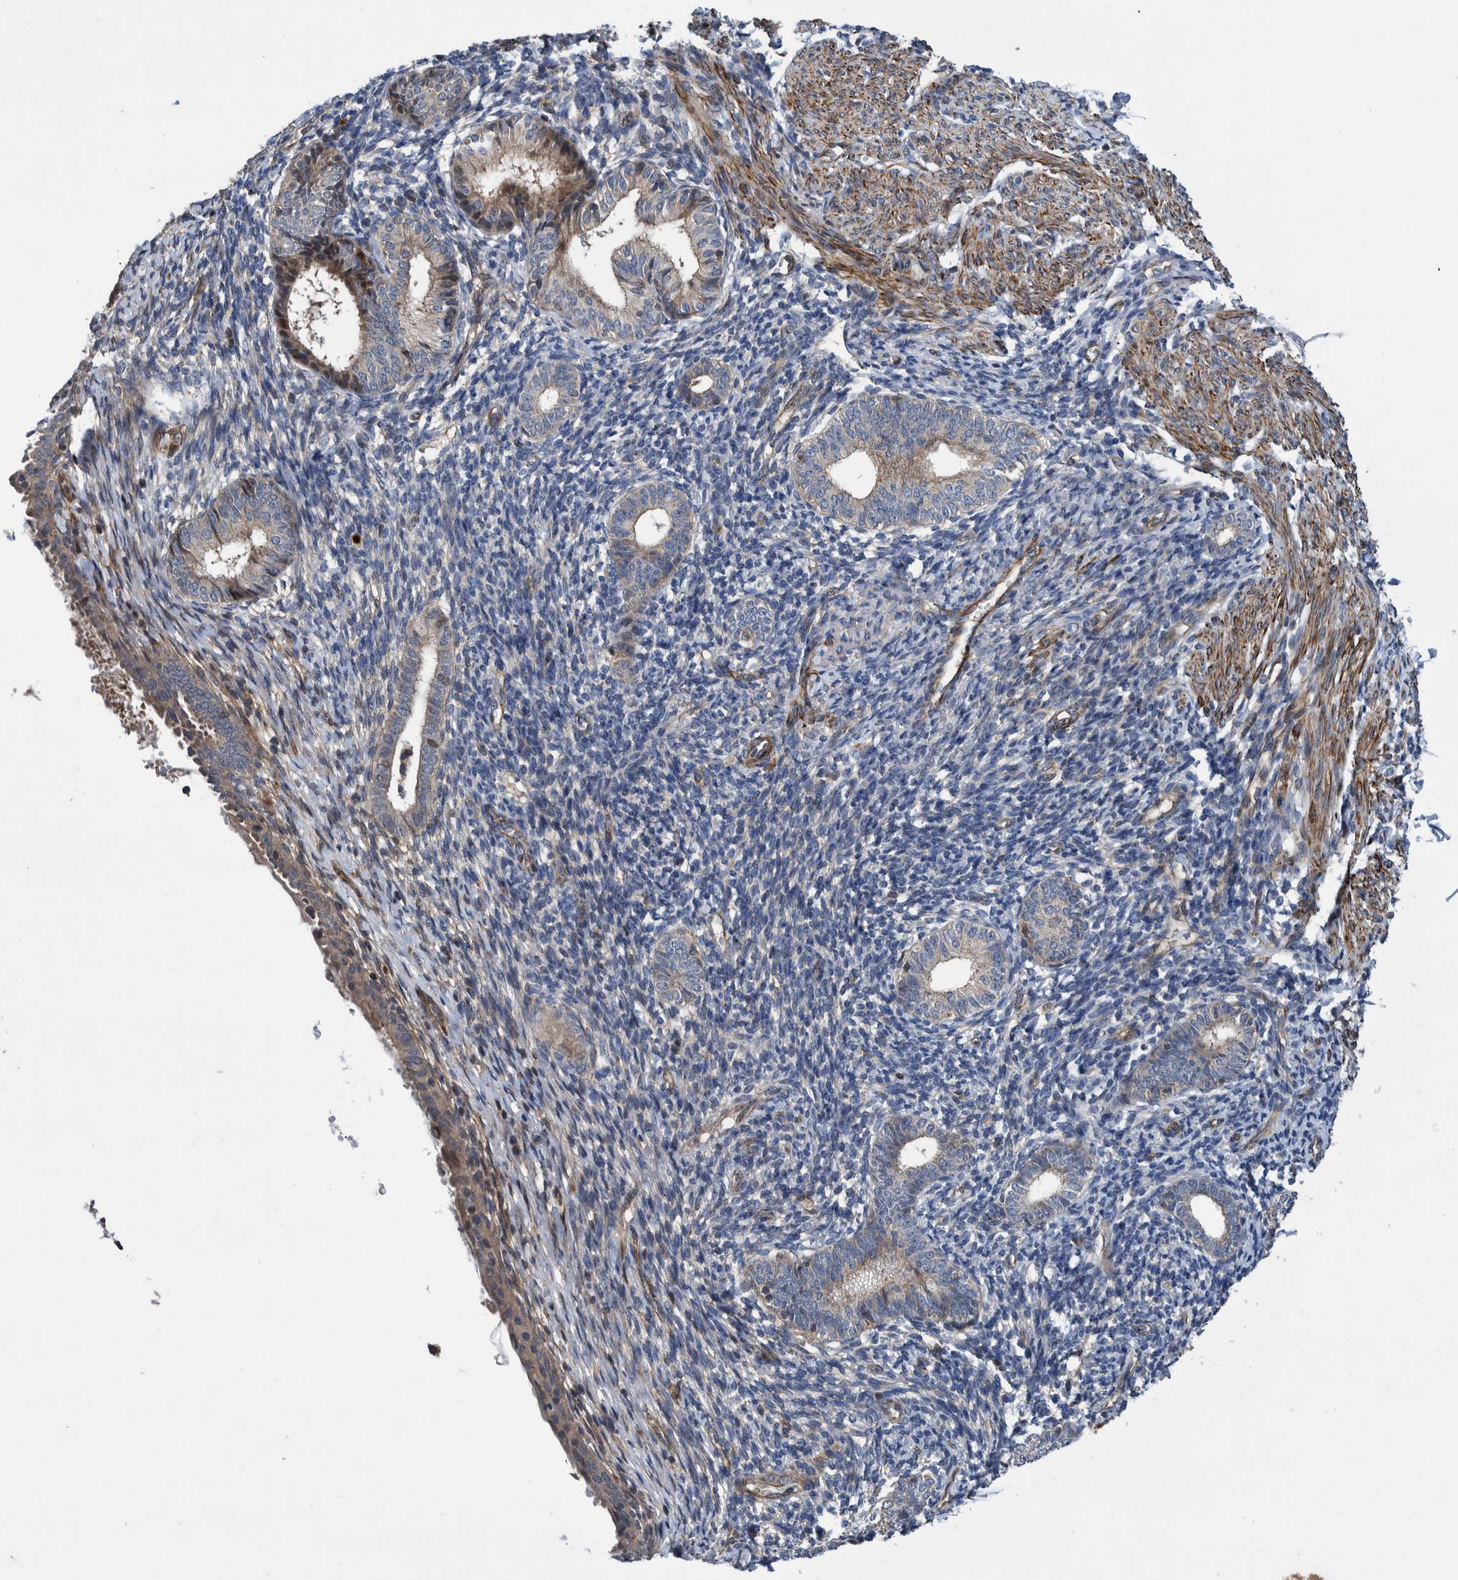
{"staining": {"intensity": "negative", "quantity": "none", "location": "none"}, "tissue": "endometrium", "cell_type": "Cells in endometrial stroma", "image_type": "normal", "snomed": [{"axis": "morphology", "description": "Normal tissue, NOS"}, {"axis": "morphology", "description": "Adenocarcinoma, NOS"}, {"axis": "topography", "description": "Endometrium"}], "caption": "Immunohistochemistry micrograph of benign human endometrium stained for a protein (brown), which exhibits no expression in cells in endometrial stroma. The staining was performed using DAB (3,3'-diaminobenzidine) to visualize the protein expression in brown, while the nuclei were stained in blue with hematoxylin (Magnification: 20x).", "gene": "GRPEL2", "patient": {"sex": "female", "age": 57}}